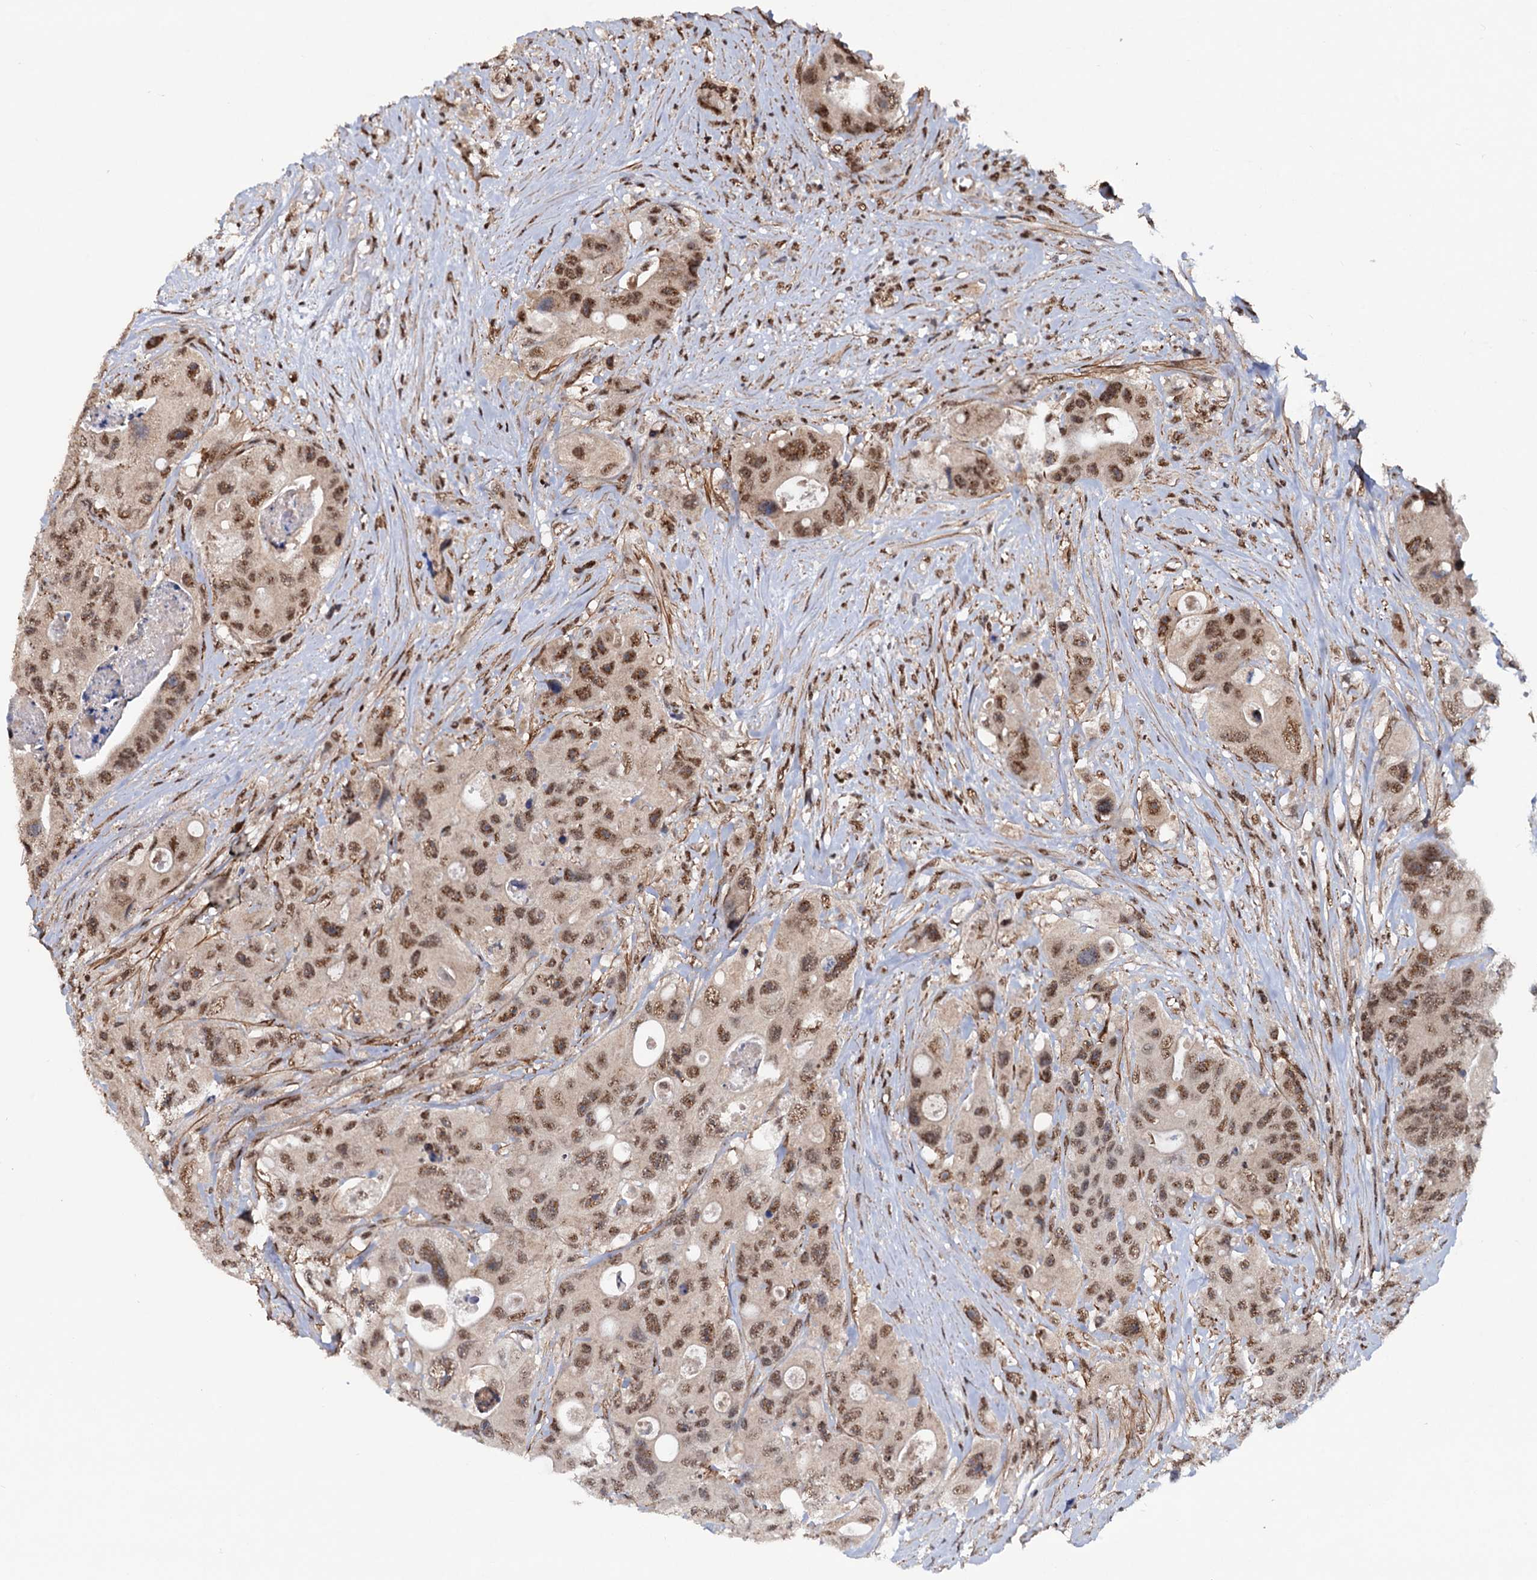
{"staining": {"intensity": "strong", "quantity": ">75%", "location": "nuclear"}, "tissue": "colorectal cancer", "cell_type": "Tumor cells", "image_type": "cancer", "snomed": [{"axis": "morphology", "description": "Adenocarcinoma, NOS"}, {"axis": "topography", "description": "Colon"}], "caption": "Protein expression analysis of adenocarcinoma (colorectal) exhibits strong nuclear staining in about >75% of tumor cells.", "gene": "TBC1D12", "patient": {"sex": "female", "age": 46}}